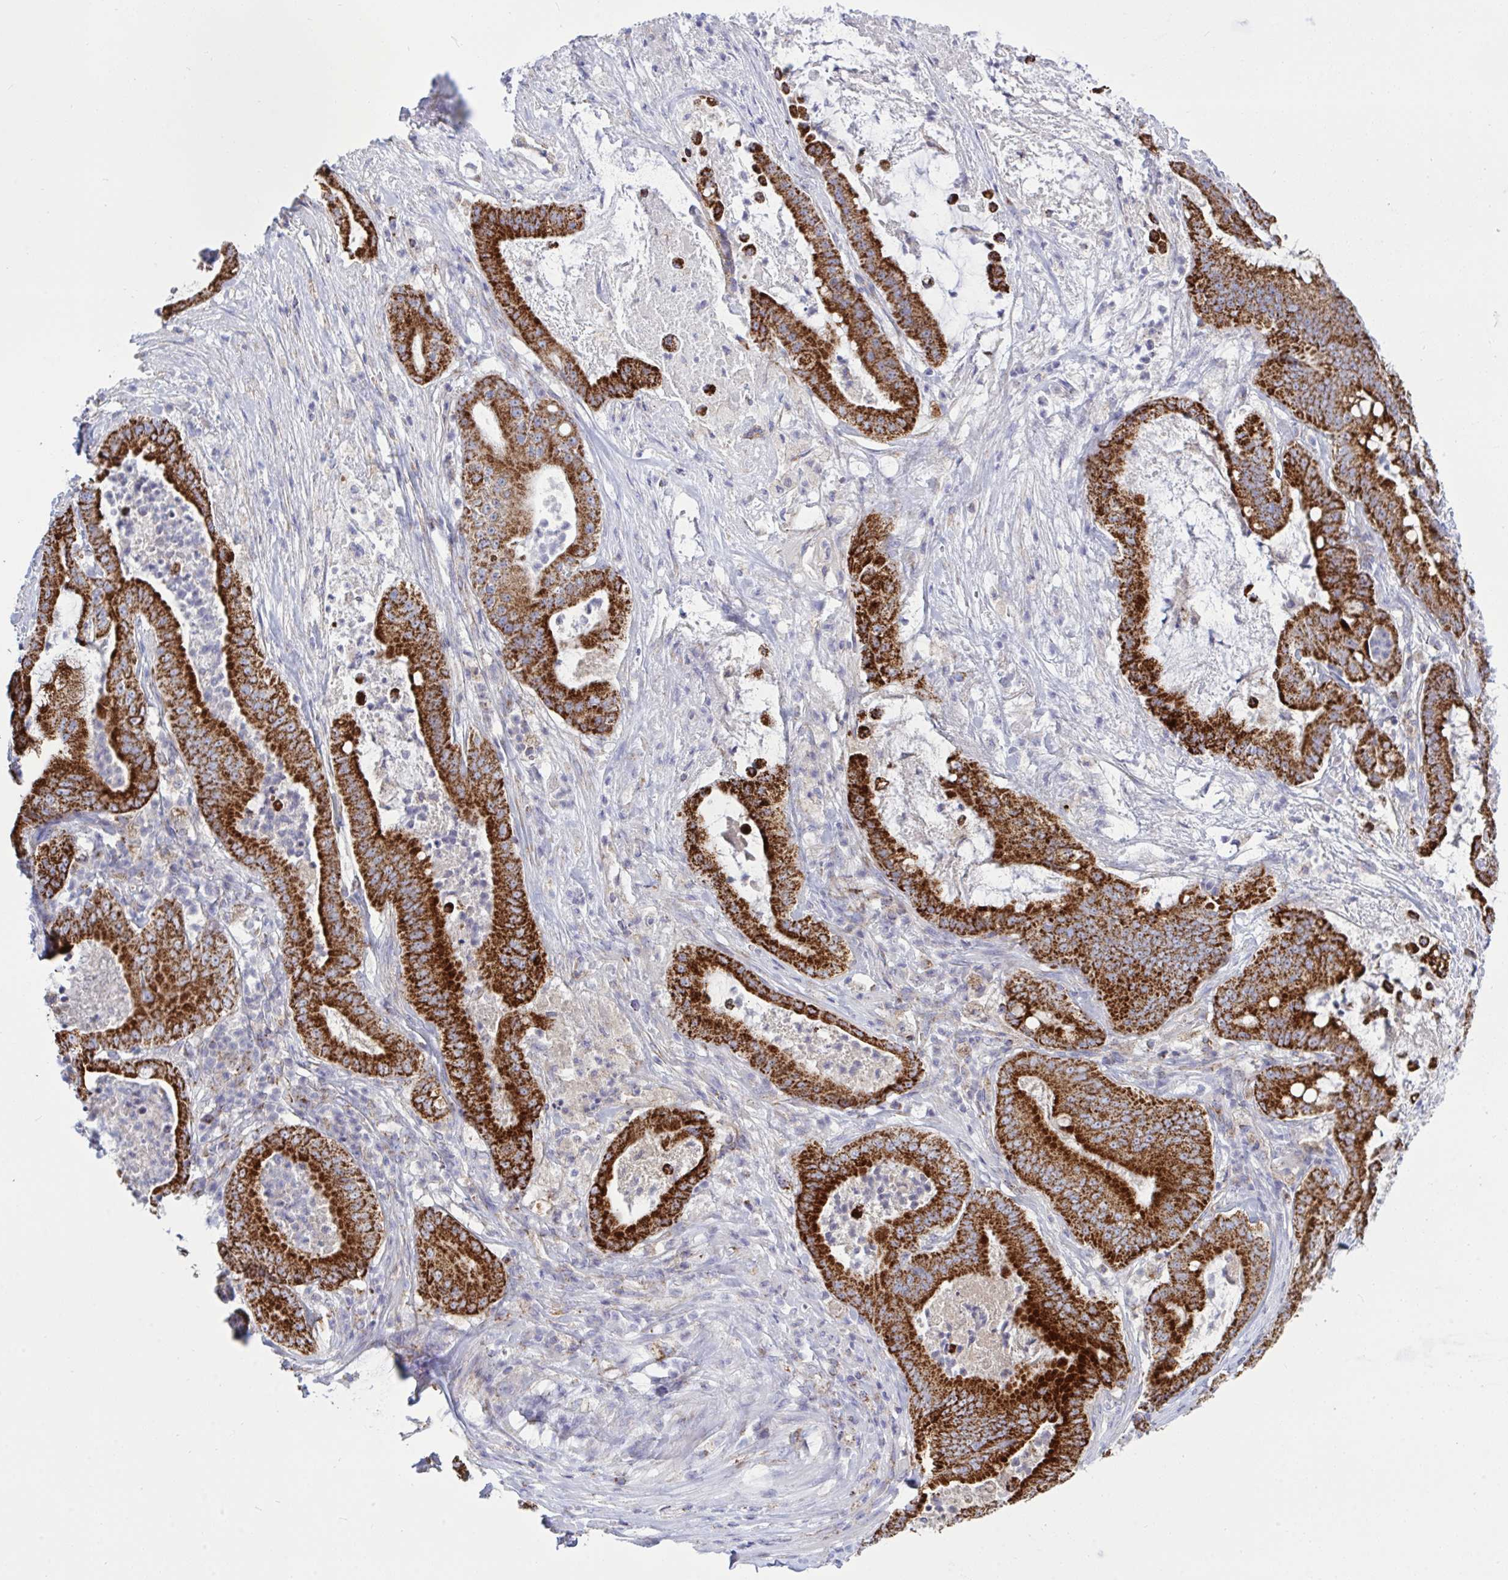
{"staining": {"intensity": "strong", "quantity": ">75%", "location": "cytoplasmic/membranous"}, "tissue": "pancreatic cancer", "cell_type": "Tumor cells", "image_type": "cancer", "snomed": [{"axis": "morphology", "description": "Adenocarcinoma, NOS"}, {"axis": "topography", "description": "Pancreas"}], "caption": "About >75% of tumor cells in human pancreatic cancer exhibit strong cytoplasmic/membranous protein positivity as visualized by brown immunohistochemical staining.", "gene": "HSPE1", "patient": {"sex": "male", "age": 71}}